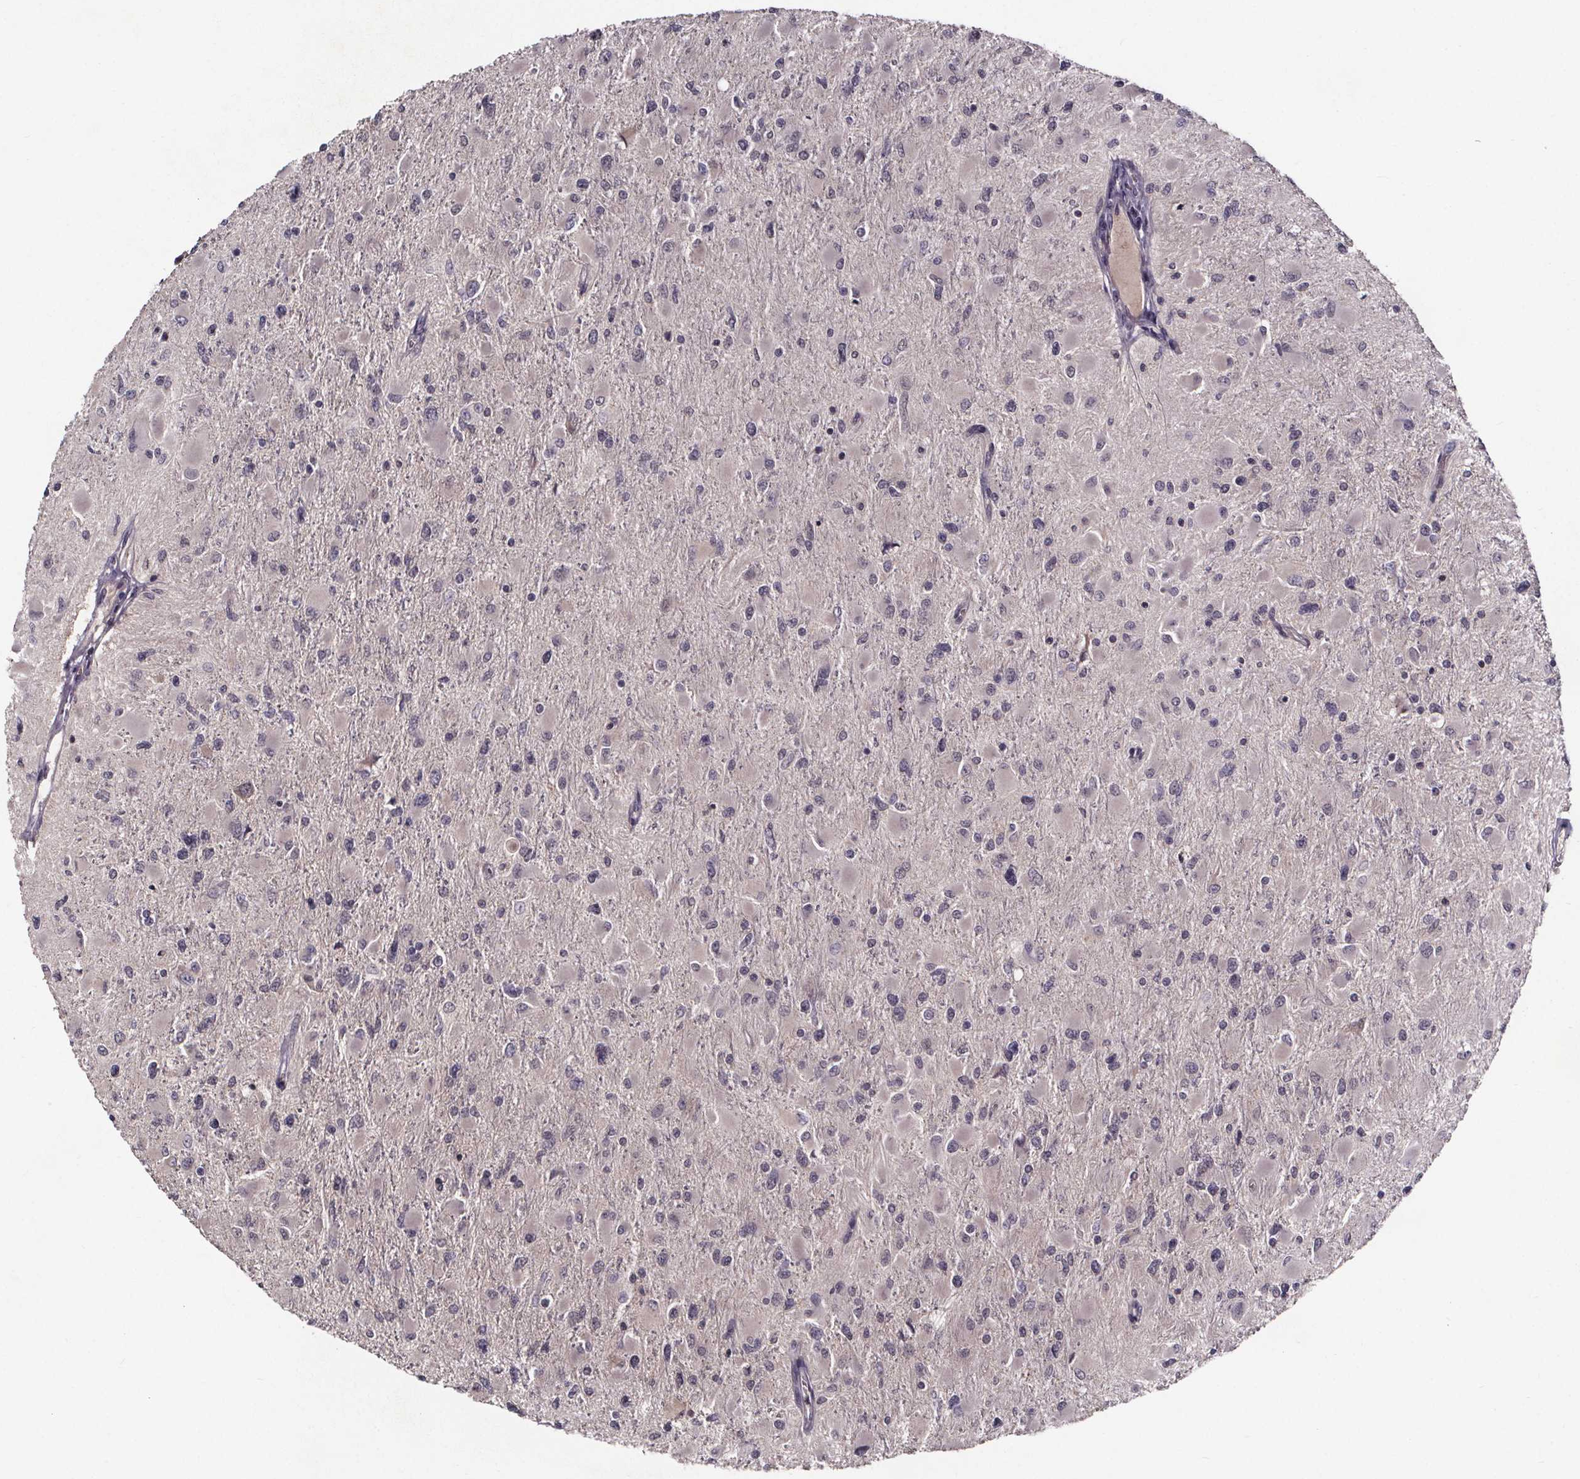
{"staining": {"intensity": "negative", "quantity": "none", "location": "none"}, "tissue": "glioma", "cell_type": "Tumor cells", "image_type": "cancer", "snomed": [{"axis": "morphology", "description": "Glioma, malignant, High grade"}, {"axis": "topography", "description": "Cerebral cortex"}], "caption": "The IHC photomicrograph has no significant expression in tumor cells of glioma tissue. Nuclei are stained in blue.", "gene": "SMIM1", "patient": {"sex": "female", "age": 36}}